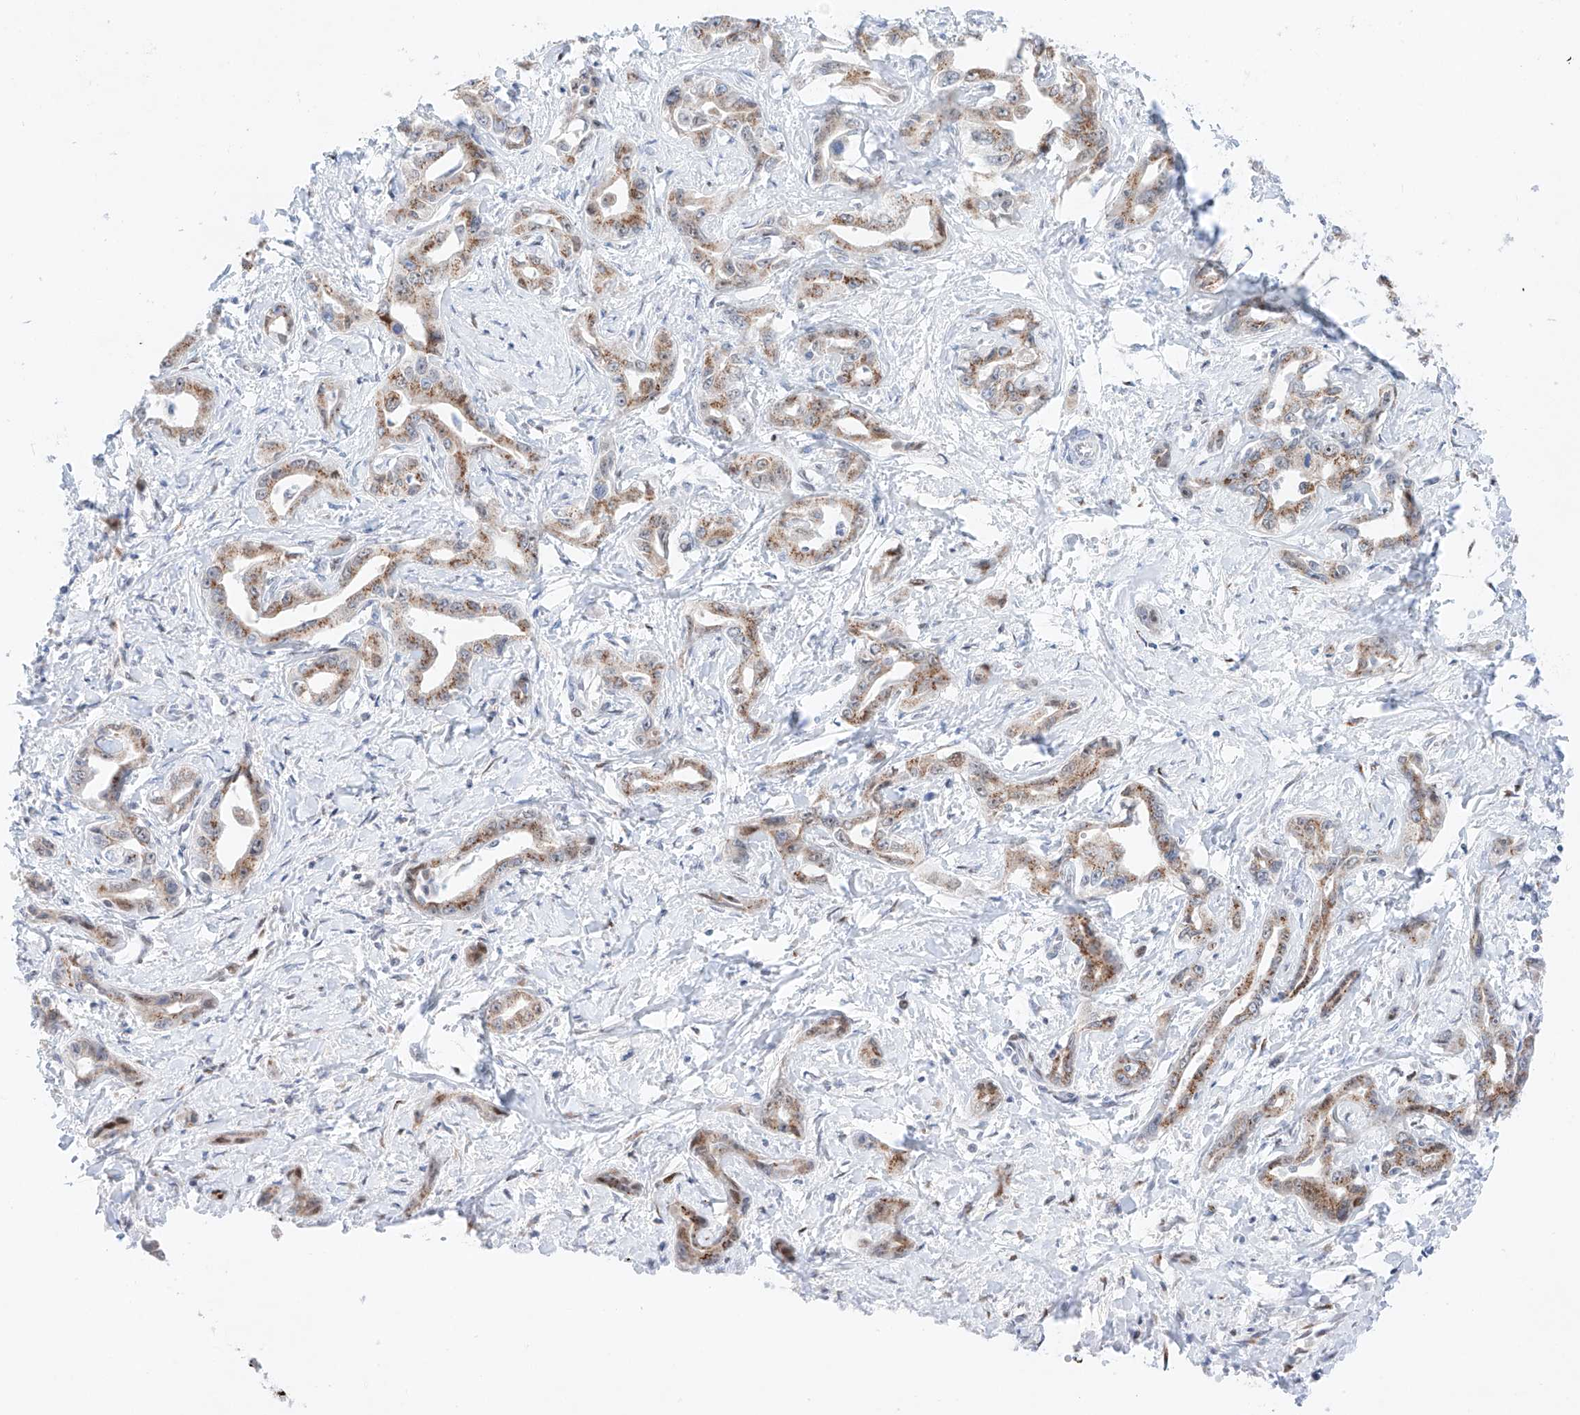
{"staining": {"intensity": "moderate", "quantity": ">75%", "location": "cytoplasmic/membranous"}, "tissue": "liver cancer", "cell_type": "Tumor cells", "image_type": "cancer", "snomed": [{"axis": "morphology", "description": "Cholangiocarcinoma"}, {"axis": "topography", "description": "Liver"}], "caption": "A high-resolution micrograph shows immunohistochemistry staining of cholangiocarcinoma (liver), which exhibits moderate cytoplasmic/membranous staining in approximately >75% of tumor cells. (Stains: DAB in brown, nuclei in blue, Microscopy: brightfield microscopy at high magnification).", "gene": "NT5C3B", "patient": {"sex": "male", "age": 59}}